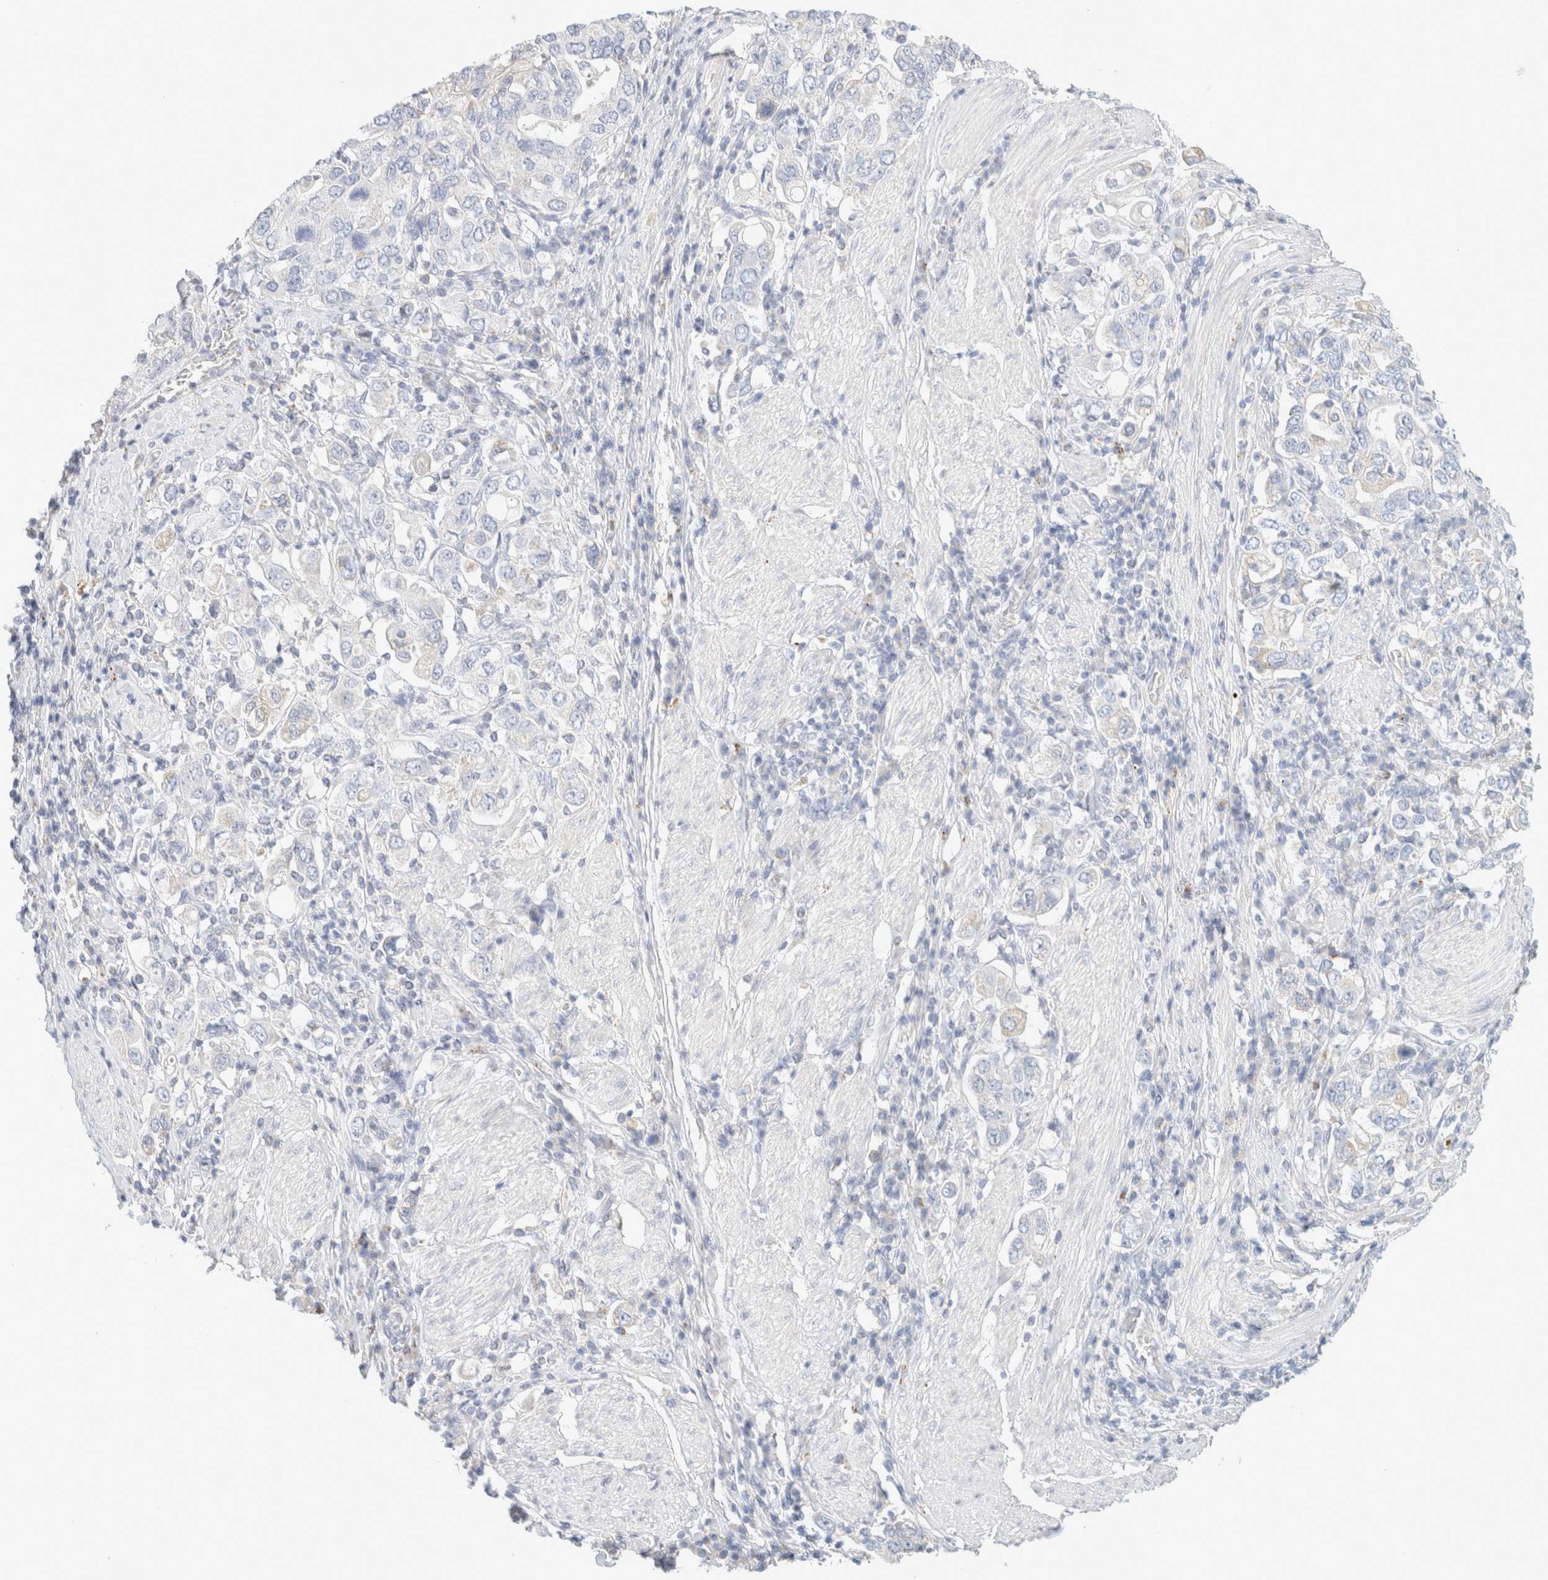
{"staining": {"intensity": "negative", "quantity": "none", "location": "none"}, "tissue": "stomach cancer", "cell_type": "Tumor cells", "image_type": "cancer", "snomed": [{"axis": "morphology", "description": "Adenocarcinoma, NOS"}, {"axis": "topography", "description": "Stomach, upper"}], "caption": "A high-resolution image shows immunohistochemistry (IHC) staining of stomach cancer, which demonstrates no significant staining in tumor cells. (DAB IHC, high magnification).", "gene": "HEXD", "patient": {"sex": "male", "age": 62}}